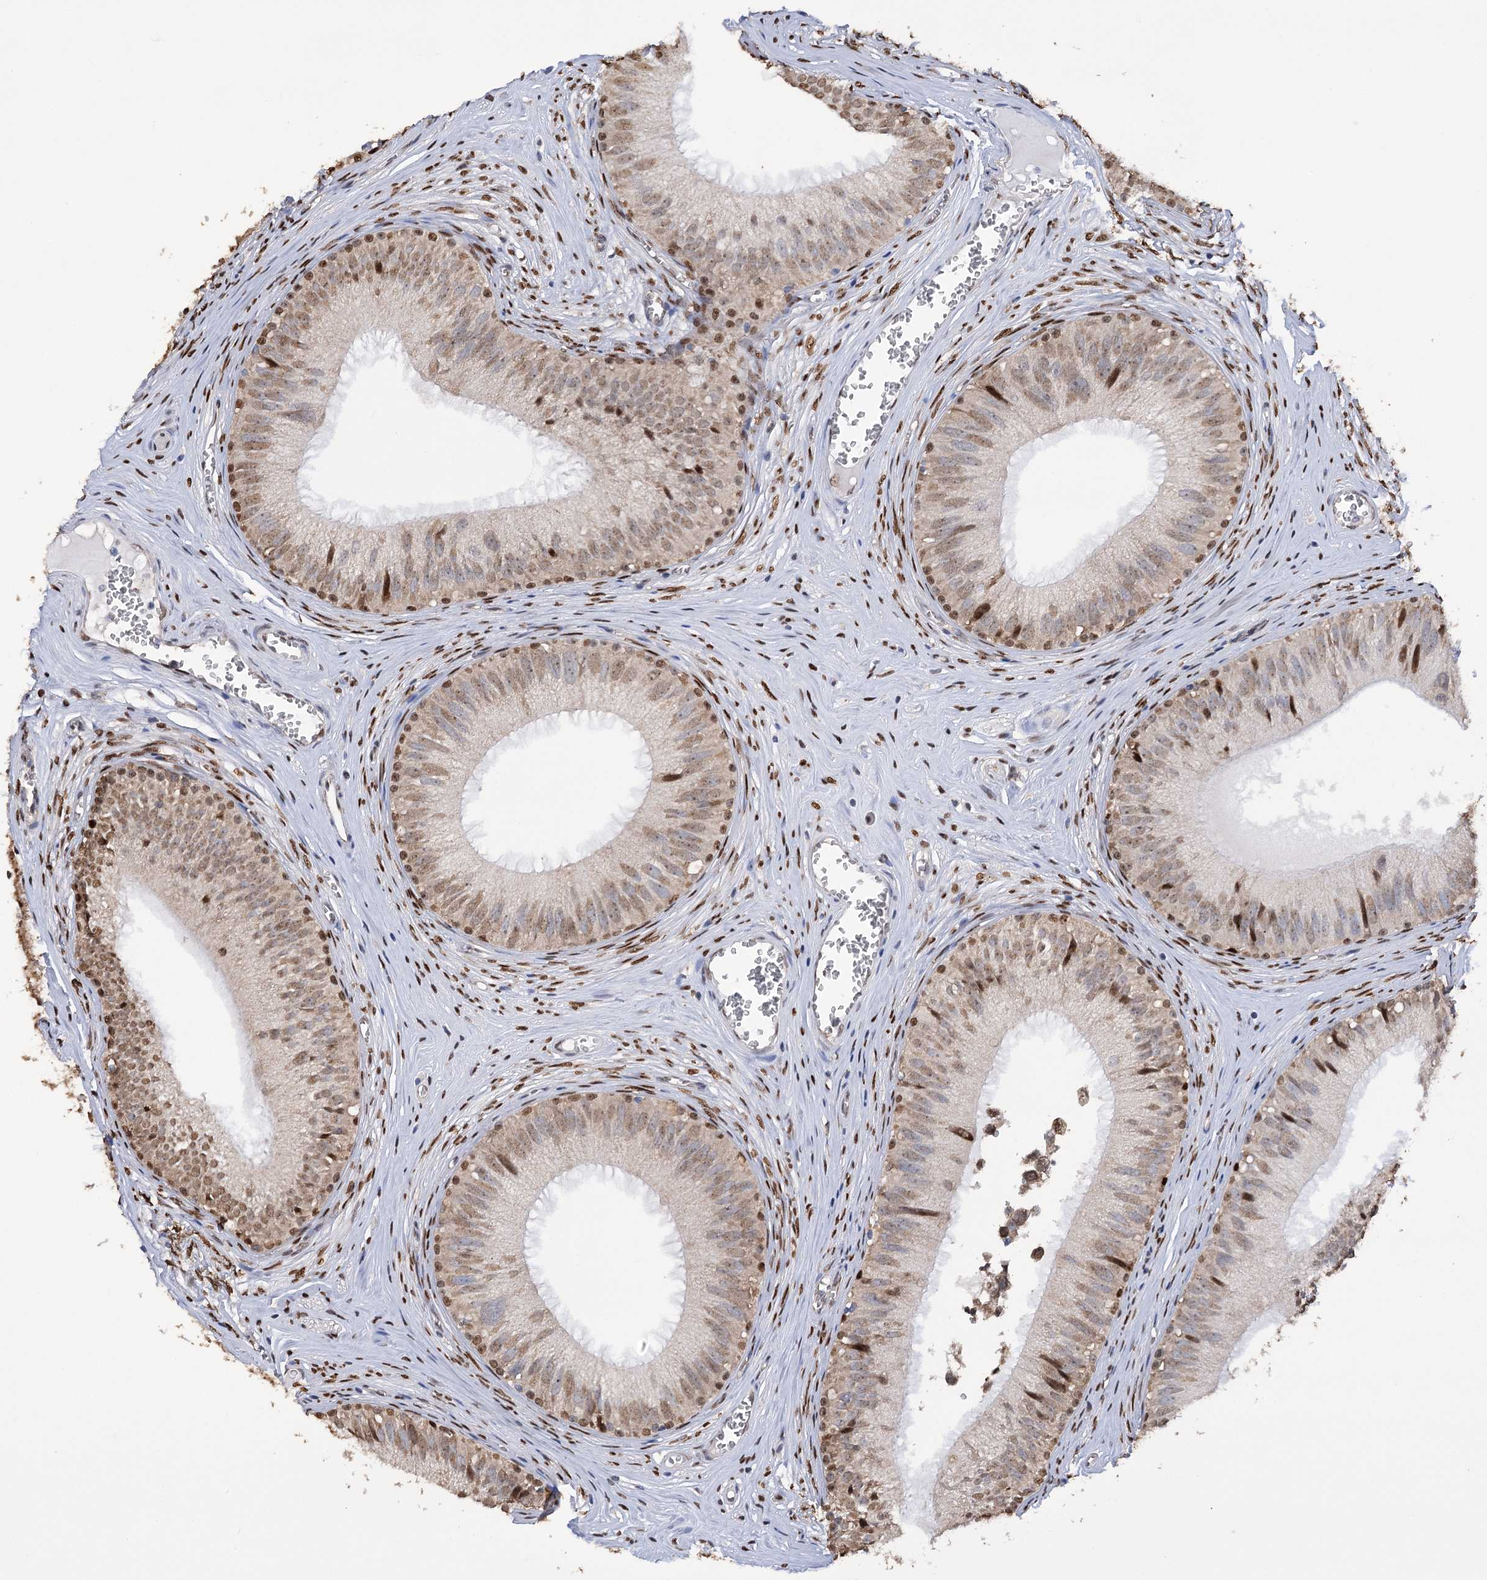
{"staining": {"intensity": "moderate", "quantity": ">75%", "location": "nuclear"}, "tissue": "epididymis", "cell_type": "Glandular cells", "image_type": "normal", "snomed": [{"axis": "morphology", "description": "Normal tissue, NOS"}, {"axis": "topography", "description": "Epididymis"}], "caption": "Protein staining of unremarkable epididymis displays moderate nuclear expression in approximately >75% of glandular cells.", "gene": "NFU1", "patient": {"sex": "male", "age": 36}}